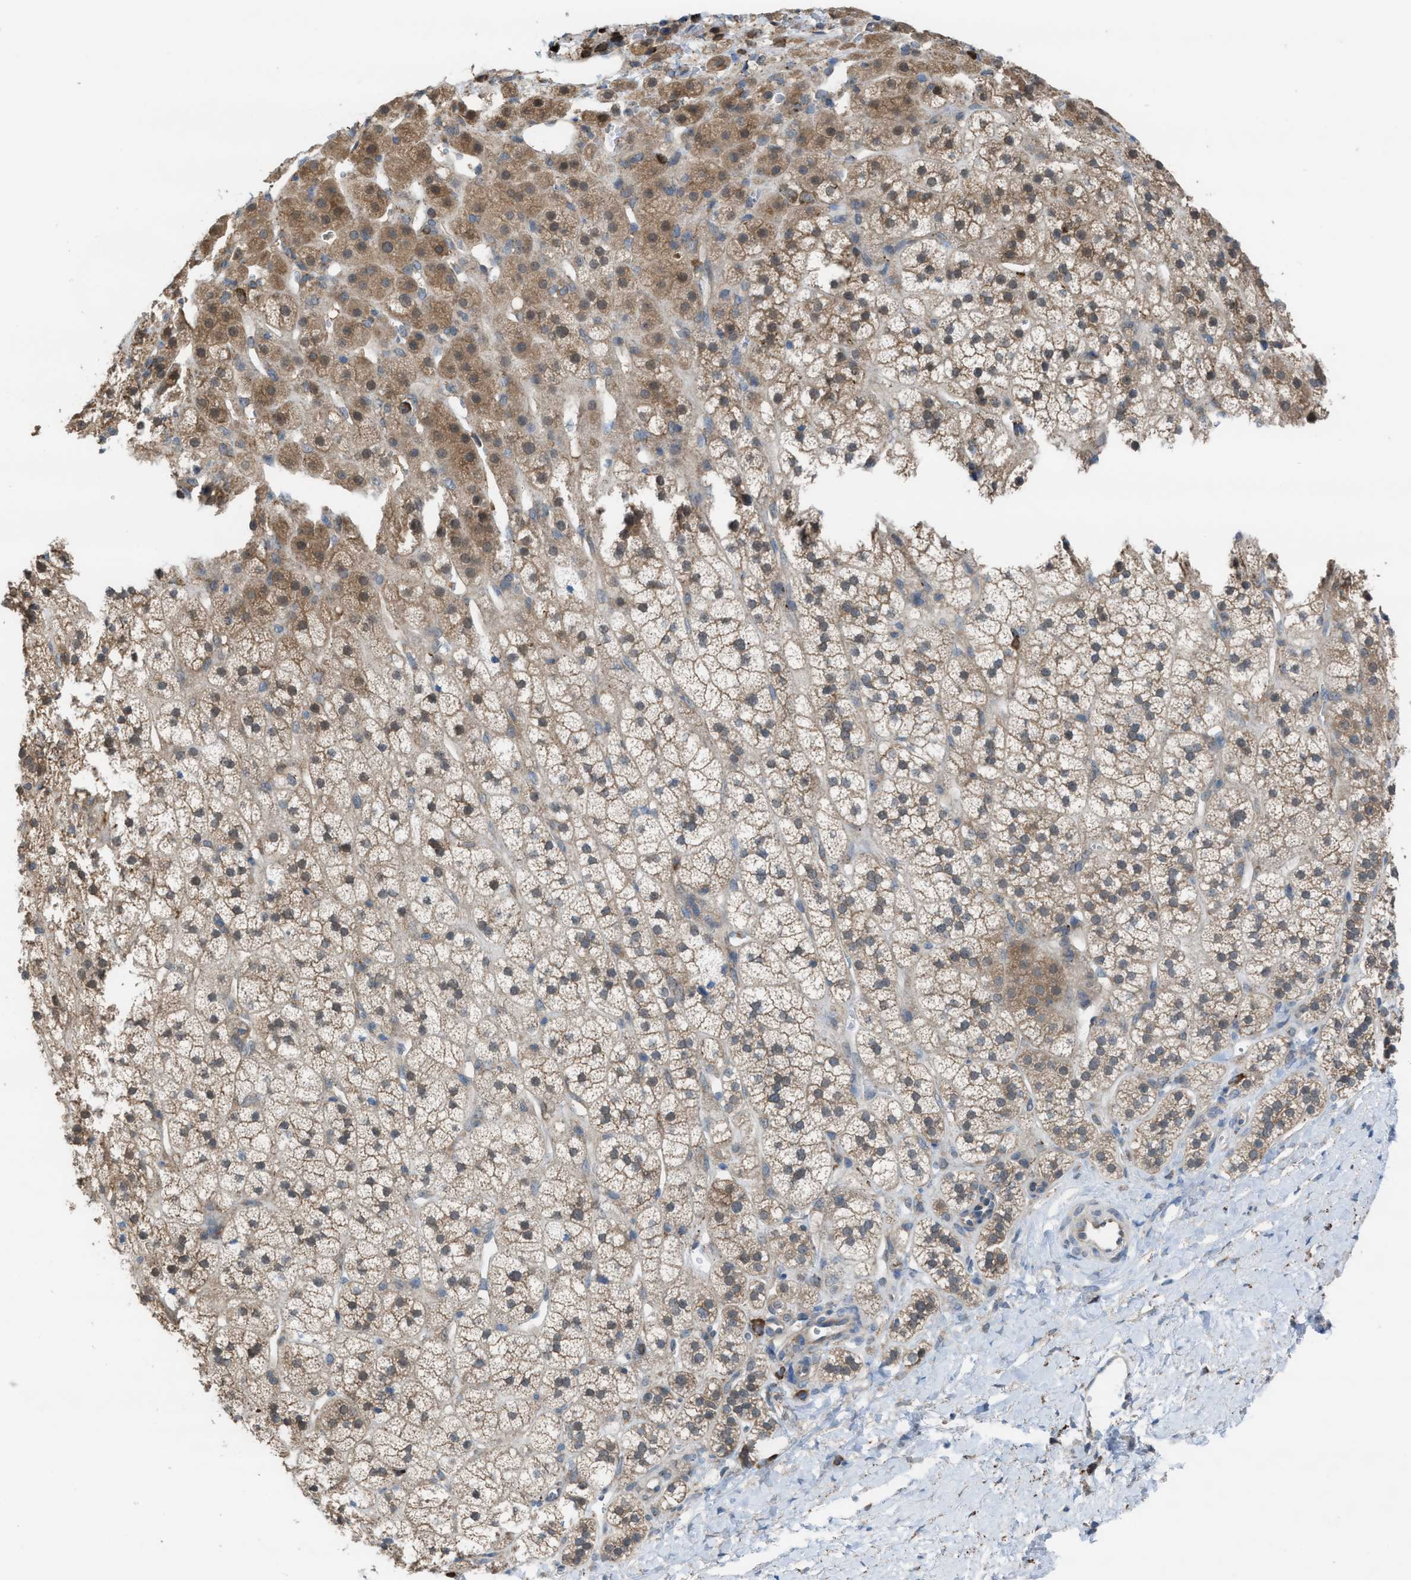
{"staining": {"intensity": "moderate", "quantity": "25%-75%", "location": "cytoplasmic/membranous"}, "tissue": "adrenal gland", "cell_type": "Glandular cells", "image_type": "normal", "snomed": [{"axis": "morphology", "description": "Normal tissue, NOS"}, {"axis": "topography", "description": "Adrenal gland"}], "caption": "Normal adrenal gland displays moderate cytoplasmic/membranous expression in approximately 25%-75% of glandular cells, visualized by immunohistochemistry. (Brightfield microscopy of DAB IHC at high magnification).", "gene": "PLAA", "patient": {"sex": "male", "age": 56}}